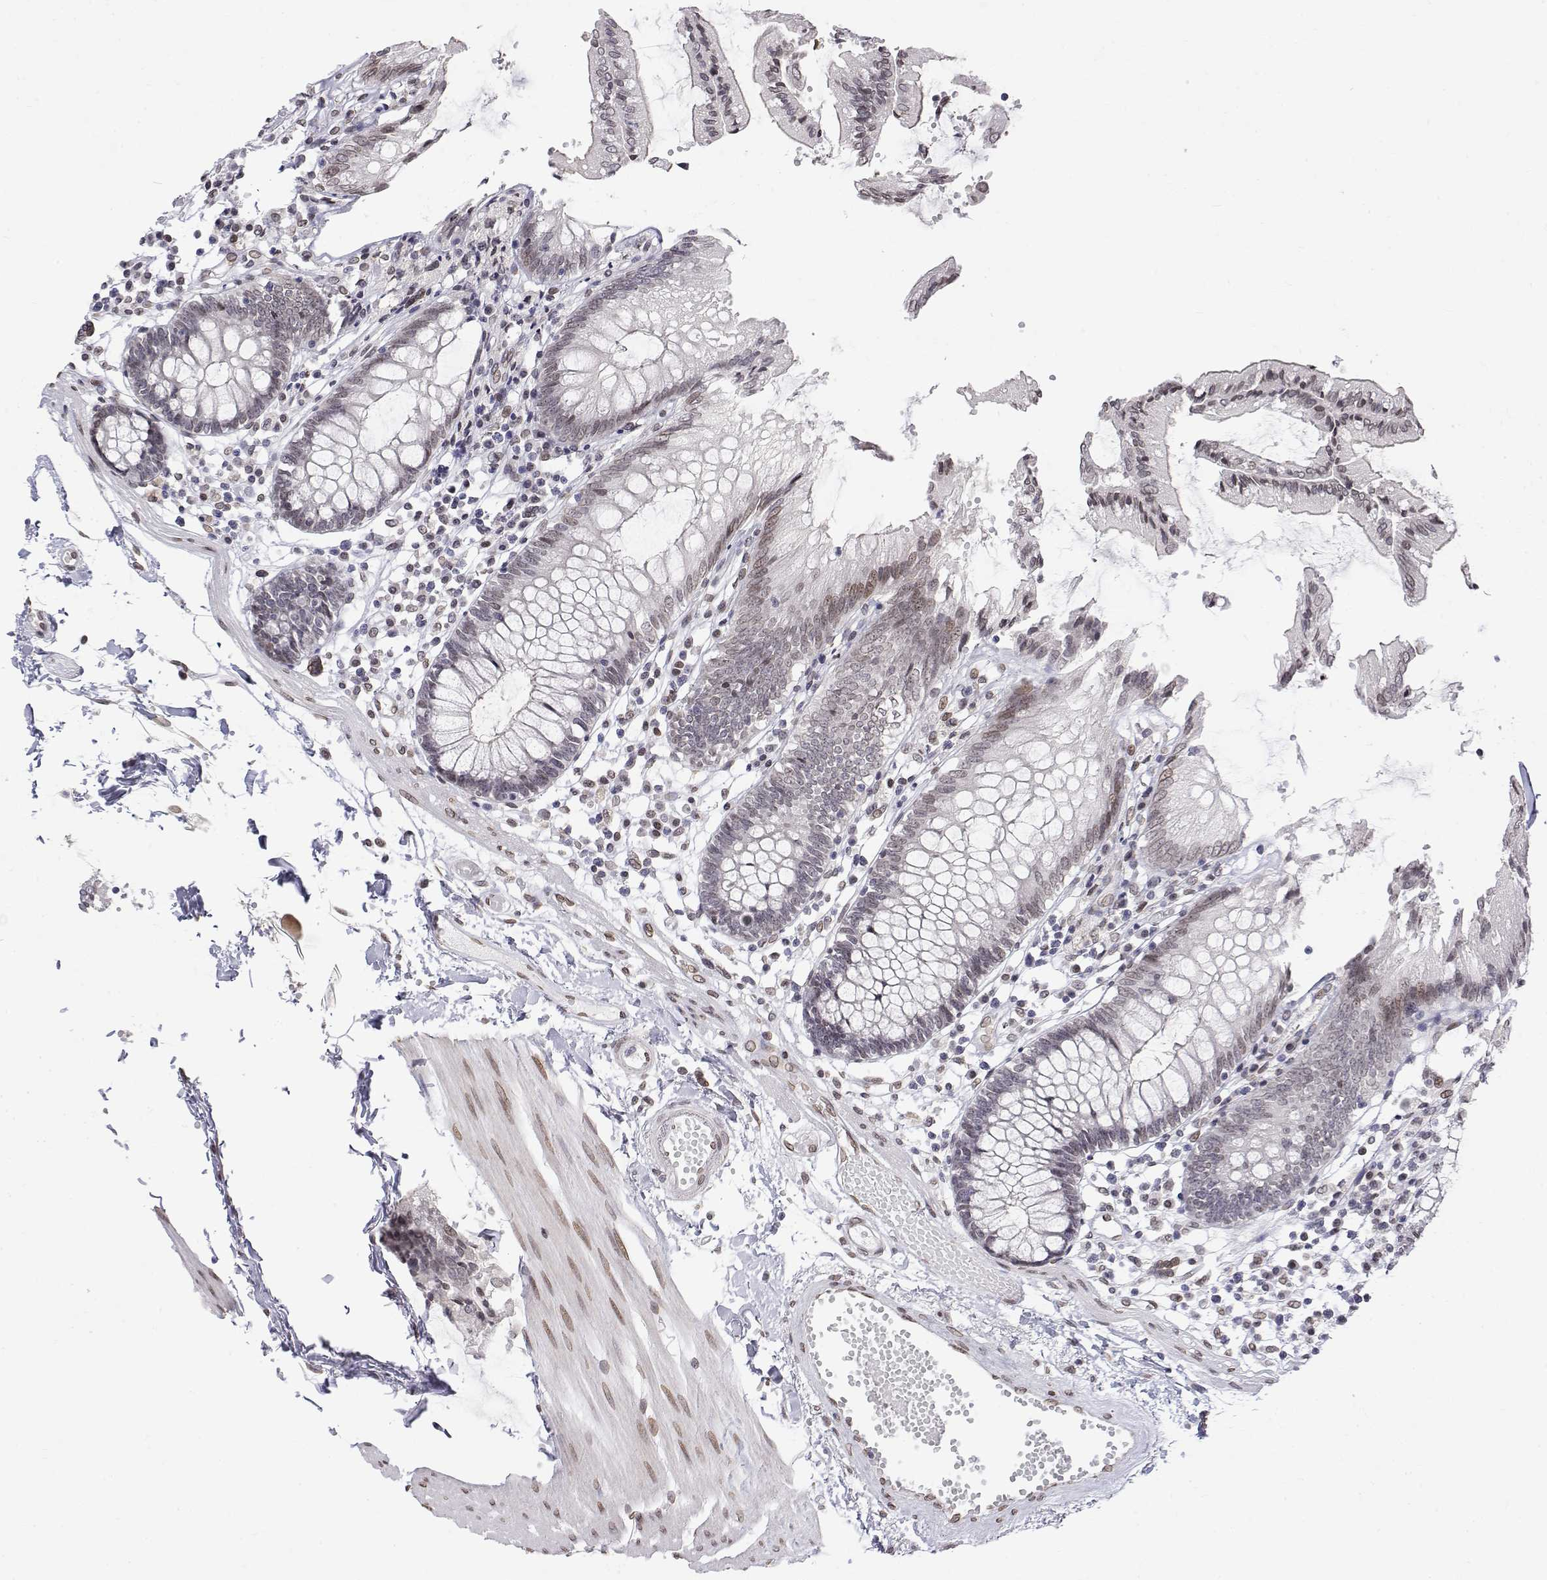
{"staining": {"intensity": "weak", "quantity": ">75%", "location": "nuclear"}, "tissue": "colon", "cell_type": "Endothelial cells", "image_type": "normal", "snomed": [{"axis": "morphology", "description": "Normal tissue, NOS"}, {"axis": "morphology", "description": "Adenocarcinoma, NOS"}, {"axis": "topography", "description": "Colon"}], "caption": "Immunohistochemical staining of normal human colon exhibits weak nuclear protein positivity in about >75% of endothelial cells. (IHC, brightfield microscopy, high magnification).", "gene": "ZNF532", "patient": {"sex": "male", "age": 83}}